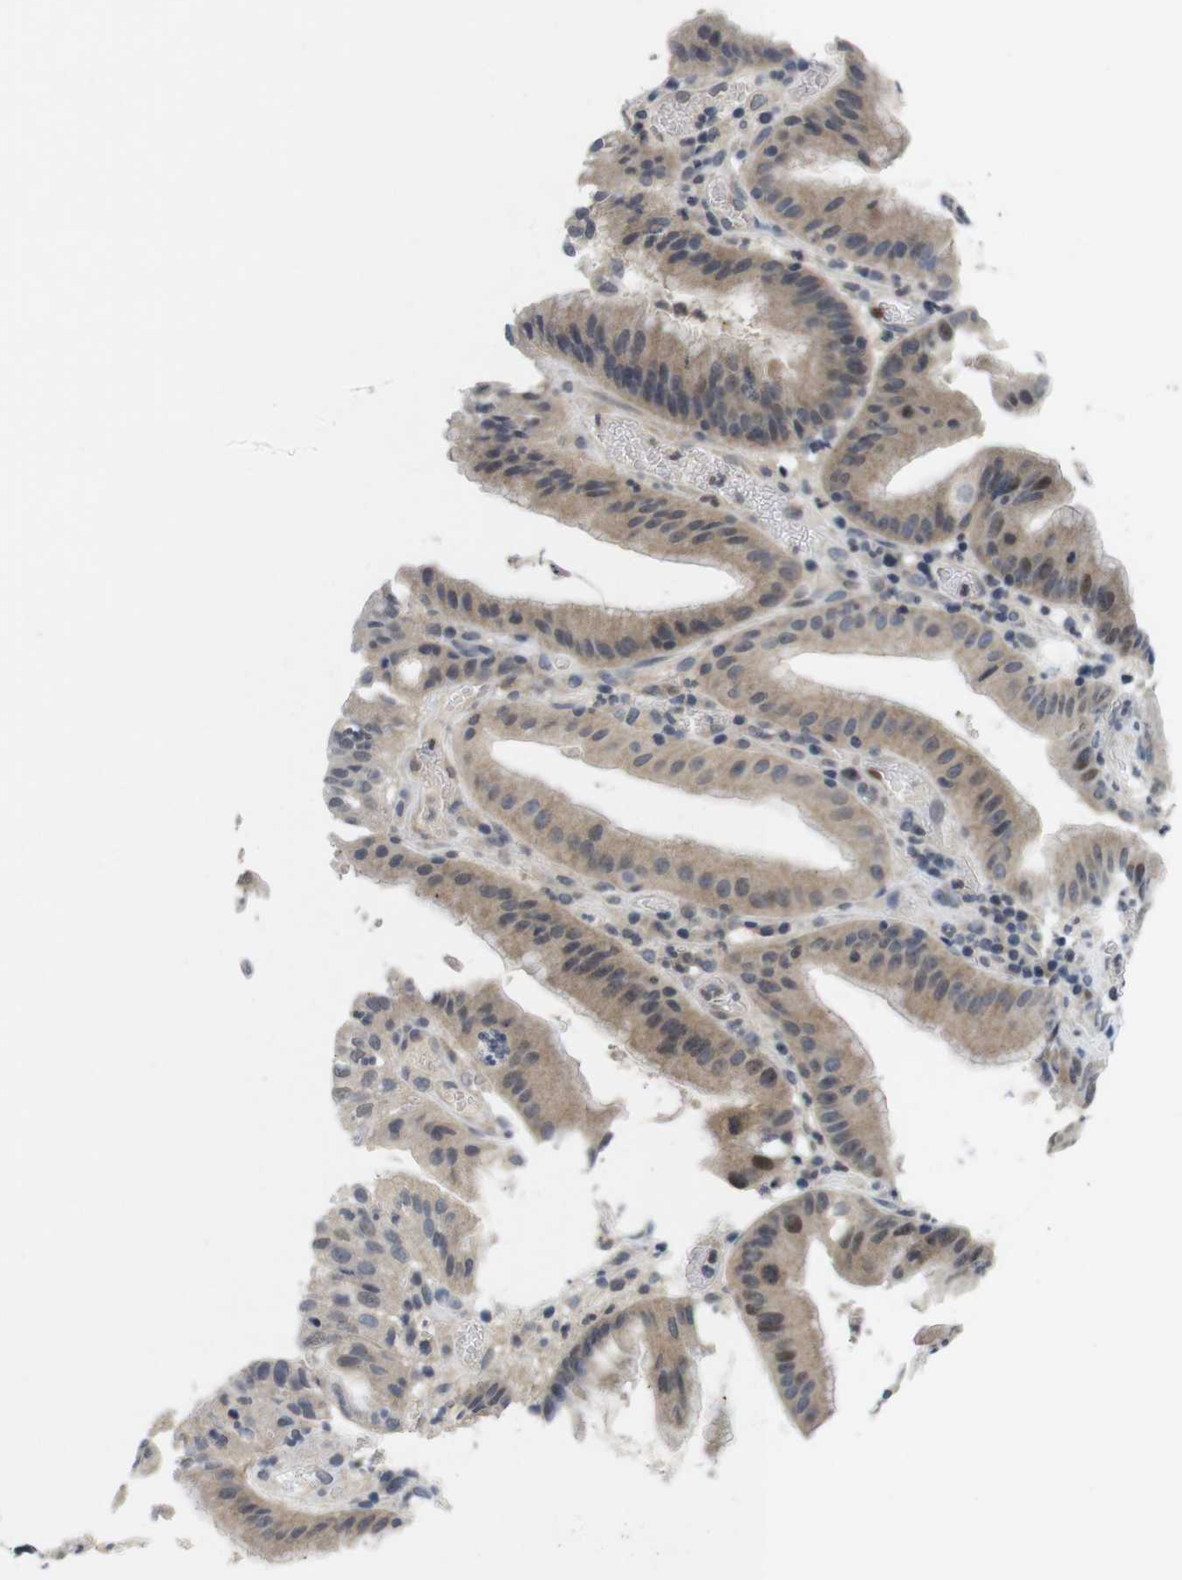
{"staining": {"intensity": "moderate", "quantity": ">75%", "location": "cytoplasmic/membranous,nuclear"}, "tissue": "stomach cancer", "cell_type": "Tumor cells", "image_type": "cancer", "snomed": [{"axis": "morphology", "description": "Normal tissue, NOS"}, {"axis": "morphology", "description": "Adenocarcinoma, NOS"}, {"axis": "topography", "description": "Stomach"}], "caption": "Immunohistochemical staining of human stomach adenocarcinoma displays medium levels of moderate cytoplasmic/membranous and nuclear protein positivity in about >75% of tumor cells.", "gene": "SKP2", "patient": {"sex": "male", "age": 48}}